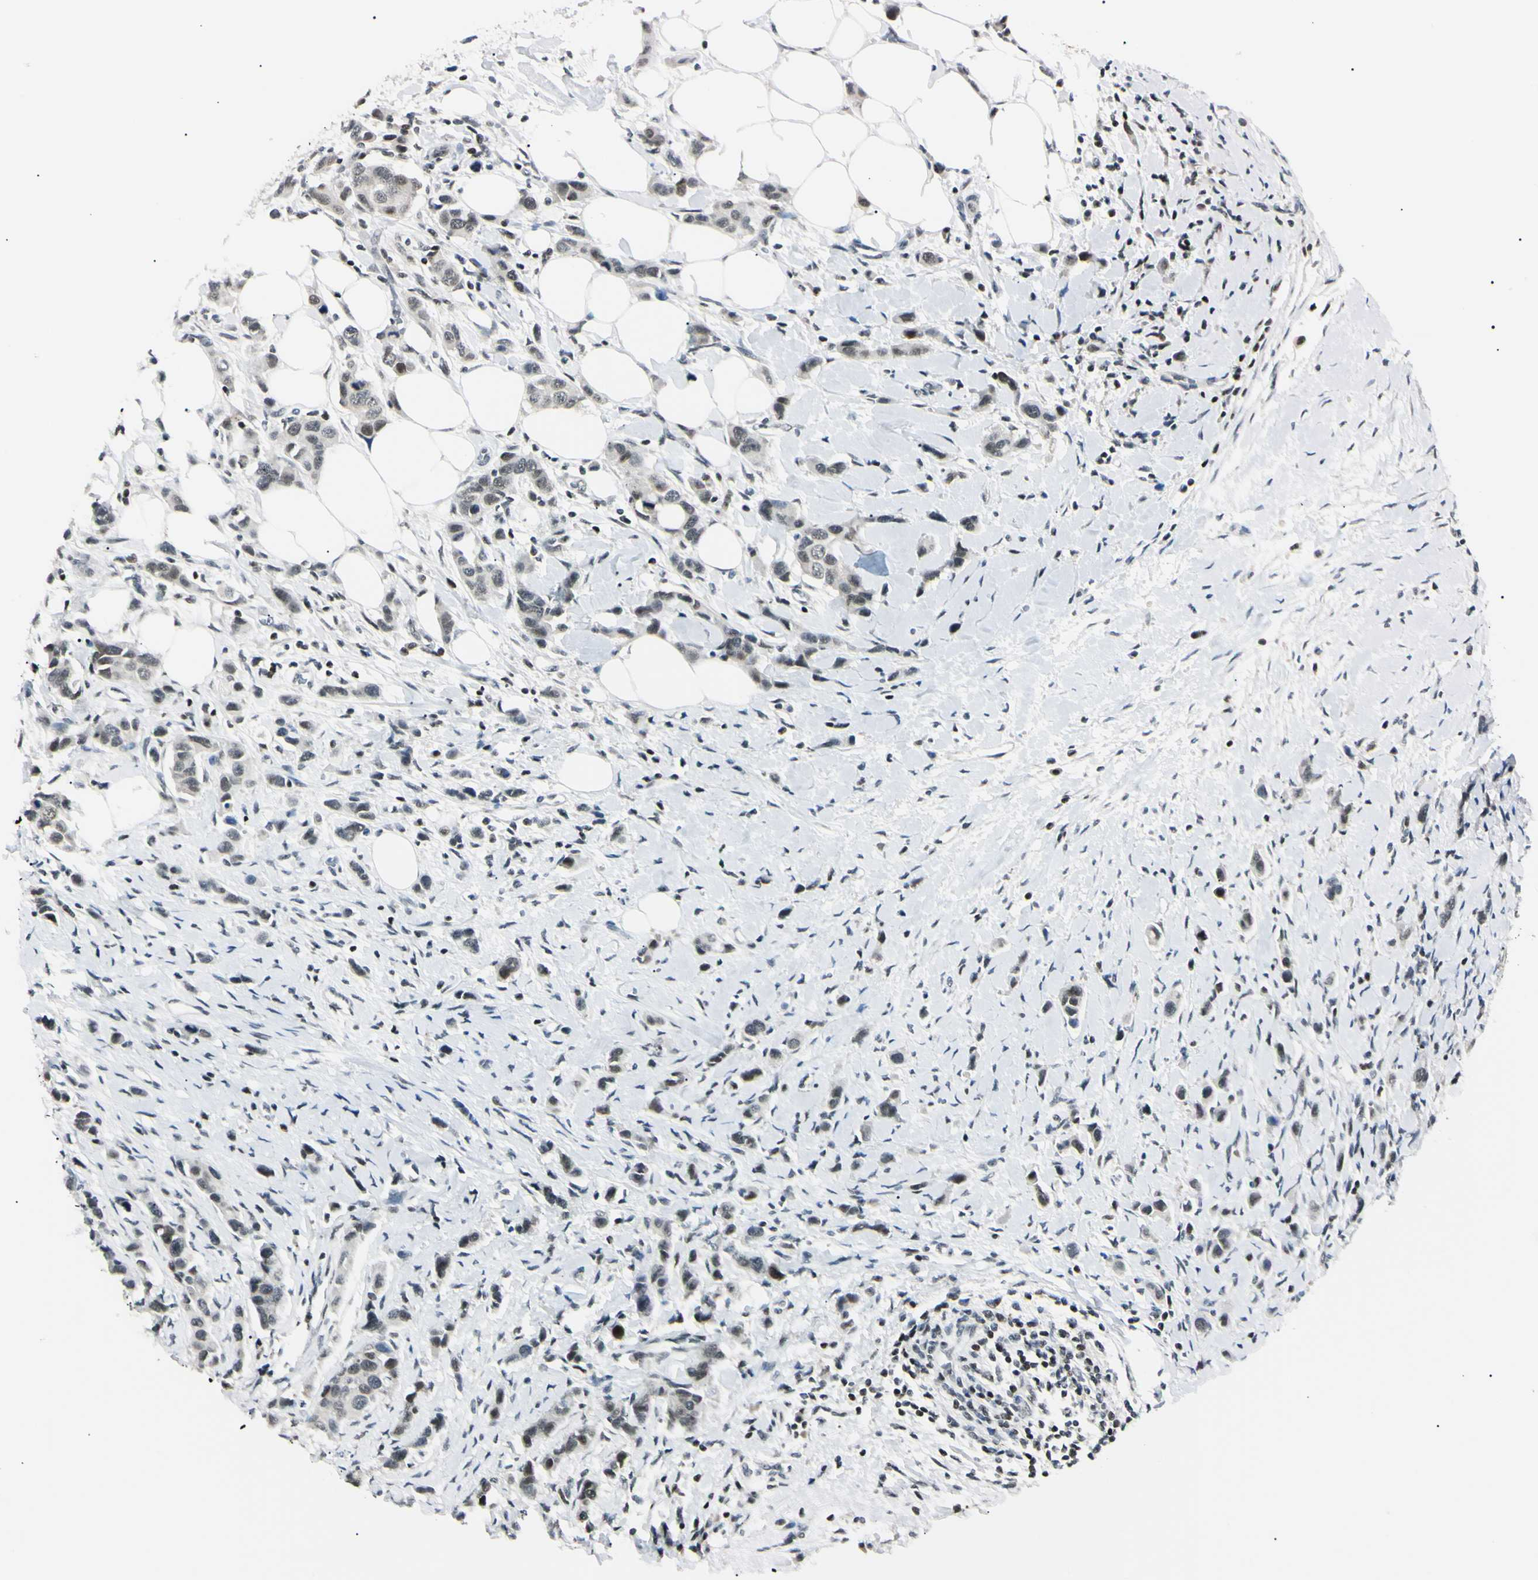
{"staining": {"intensity": "negative", "quantity": "none", "location": "none"}, "tissue": "breast cancer", "cell_type": "Tumor cells", "image_type": "cancer", "snomed": [{"axis": "morphology", "description": "Normal tissue, NOS"}, {"axis": "morphology", "description": "Duct carcinoma"}, {"axis": "topography", "description": "Breast"}], "caption": "Tumor cells show no significant positivity in breast cancer.", "gene": "C1orf174", "patient": {"sex": "female", "age": 50}}